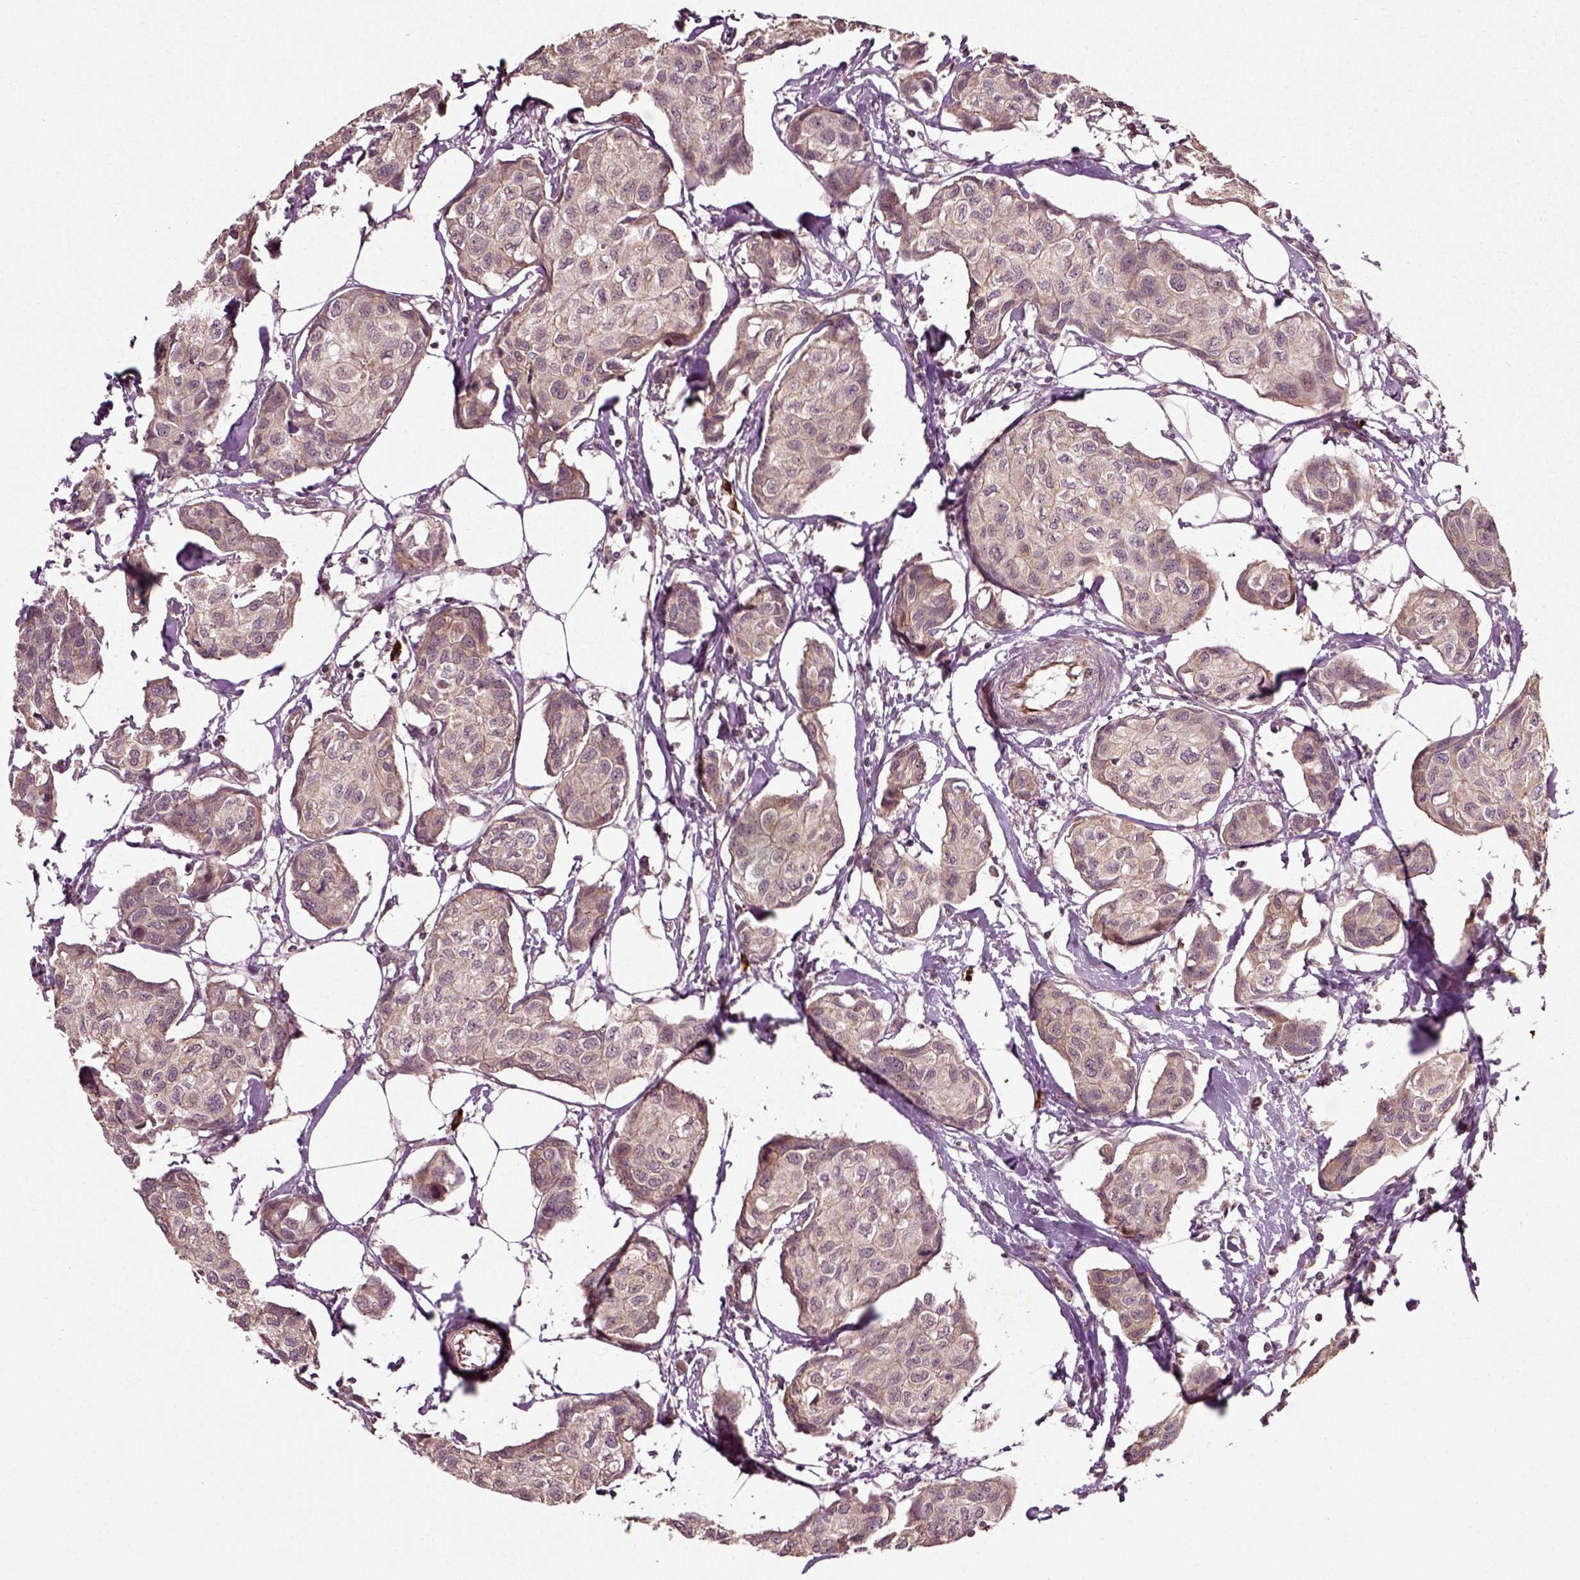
{"staining": {"intensity": "weak", "quantity": "<25%", "location": "cytoplasmic/membranous"}, "tissue": "breast cancer", "cell_type": "Tumor cells", "image_type": "cancer", "snomed": [{"axis": "morphology", "description": "Duct carcinoma"}, {"axis": "topography", "description": "Breast"}], "caption": "IHC of breast cancer demonstrates no staining in tumor cells. The staining was performed using DAB to visualize the protein expression in brown, while the nuclei were stained in blue with hematoxylin (Magnification: 20x).", "gene": "PLCD3", "patient": {"sex": "female", "age": 80}}